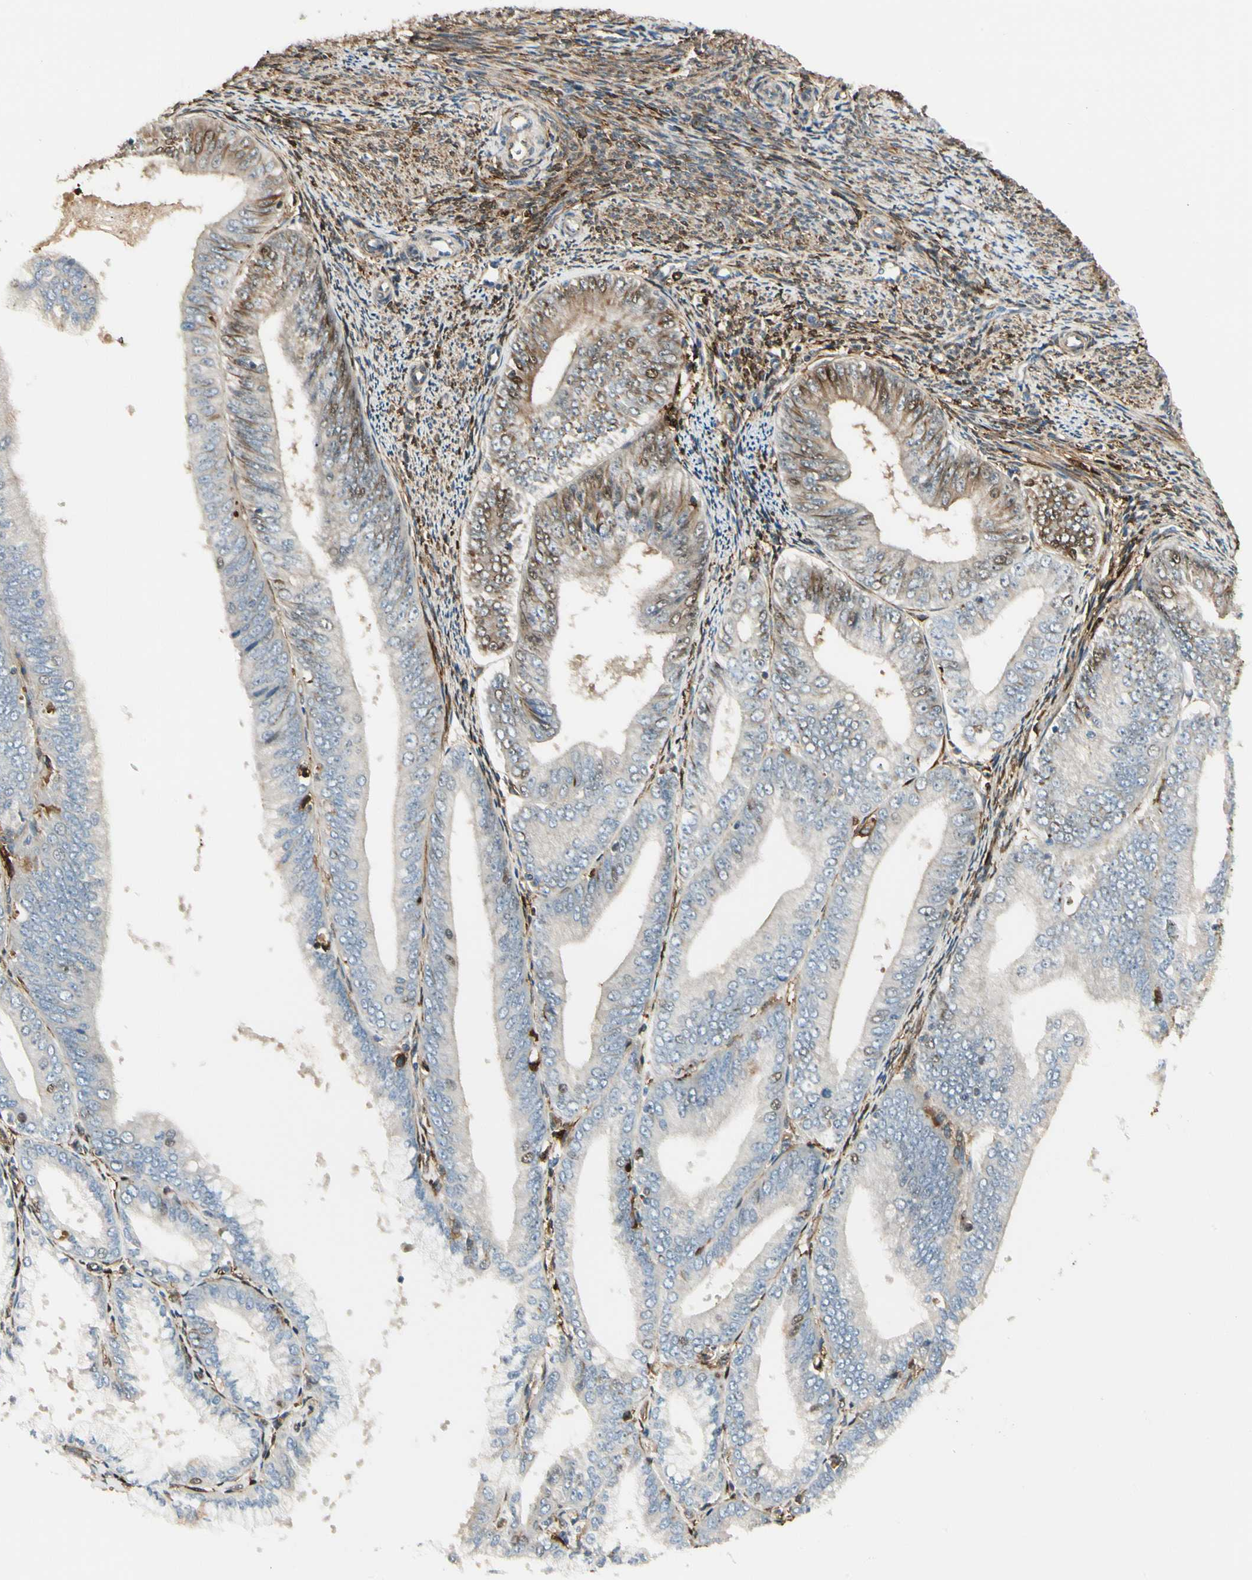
{"staining": {"intensity": "moderate", "quantity": "<25%", "location": "cytoplasmic/membranous,nuclear"}, "tissue": "endometrial cancer", "cell_type": "Tumor cells", "image_type": "cancer", "snomed": [{"axis": "morphology", "description": "Adenocarcinoma, NOS"}, {"axis": "topography", "description": "Endometrium"}], "caption": "This is a photomicrograph of immunohistochemistry staining of adenocarcinoma (endometrial), which shows moderate staining in the cytoplasmic/membranous and nuclear of tumor cells.", "gene": "FTH1", "patient": {"sex": "female", "age": 63}}